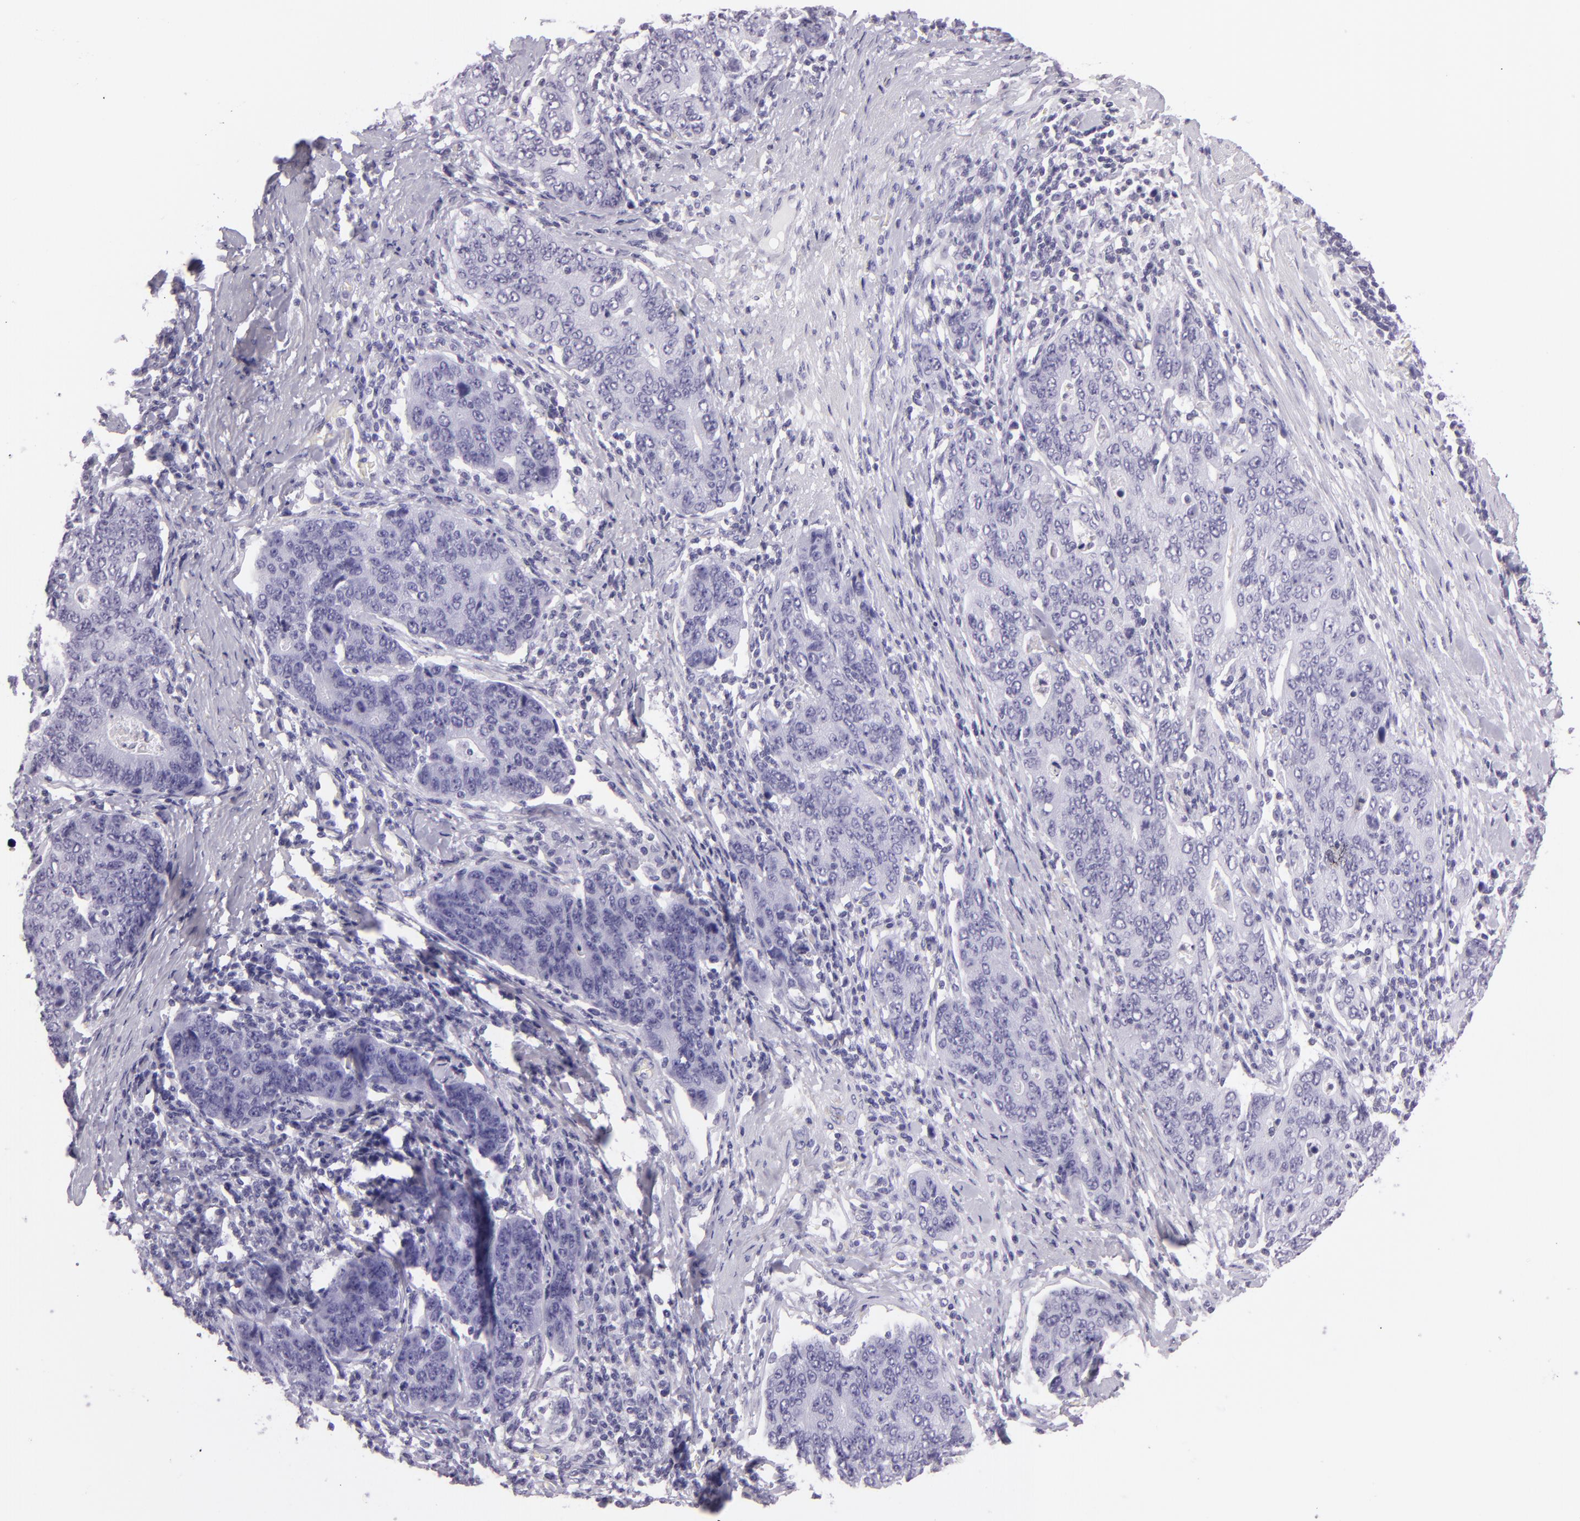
{"staining": {"intensity": "negative", "quantity": "none", "location": "none"}, "tissue": "stomach cancer", "cell_type": "Tumor cells", "image_type": "cancer", "snomed": [{"axis": "morphology", "description": "Adenocarcinoma, NOS"}, {"axis": "topography", "description": "Esophagus"}, {"axis": "topography", "description": "Stomach"}], "caption": "Adenocarcinoma (stomach) was stained to show a protein in brown. There is no significant staining in tumor cells.", "gene": "MUC6", "patient": {"sex": "male", "age": 74}}